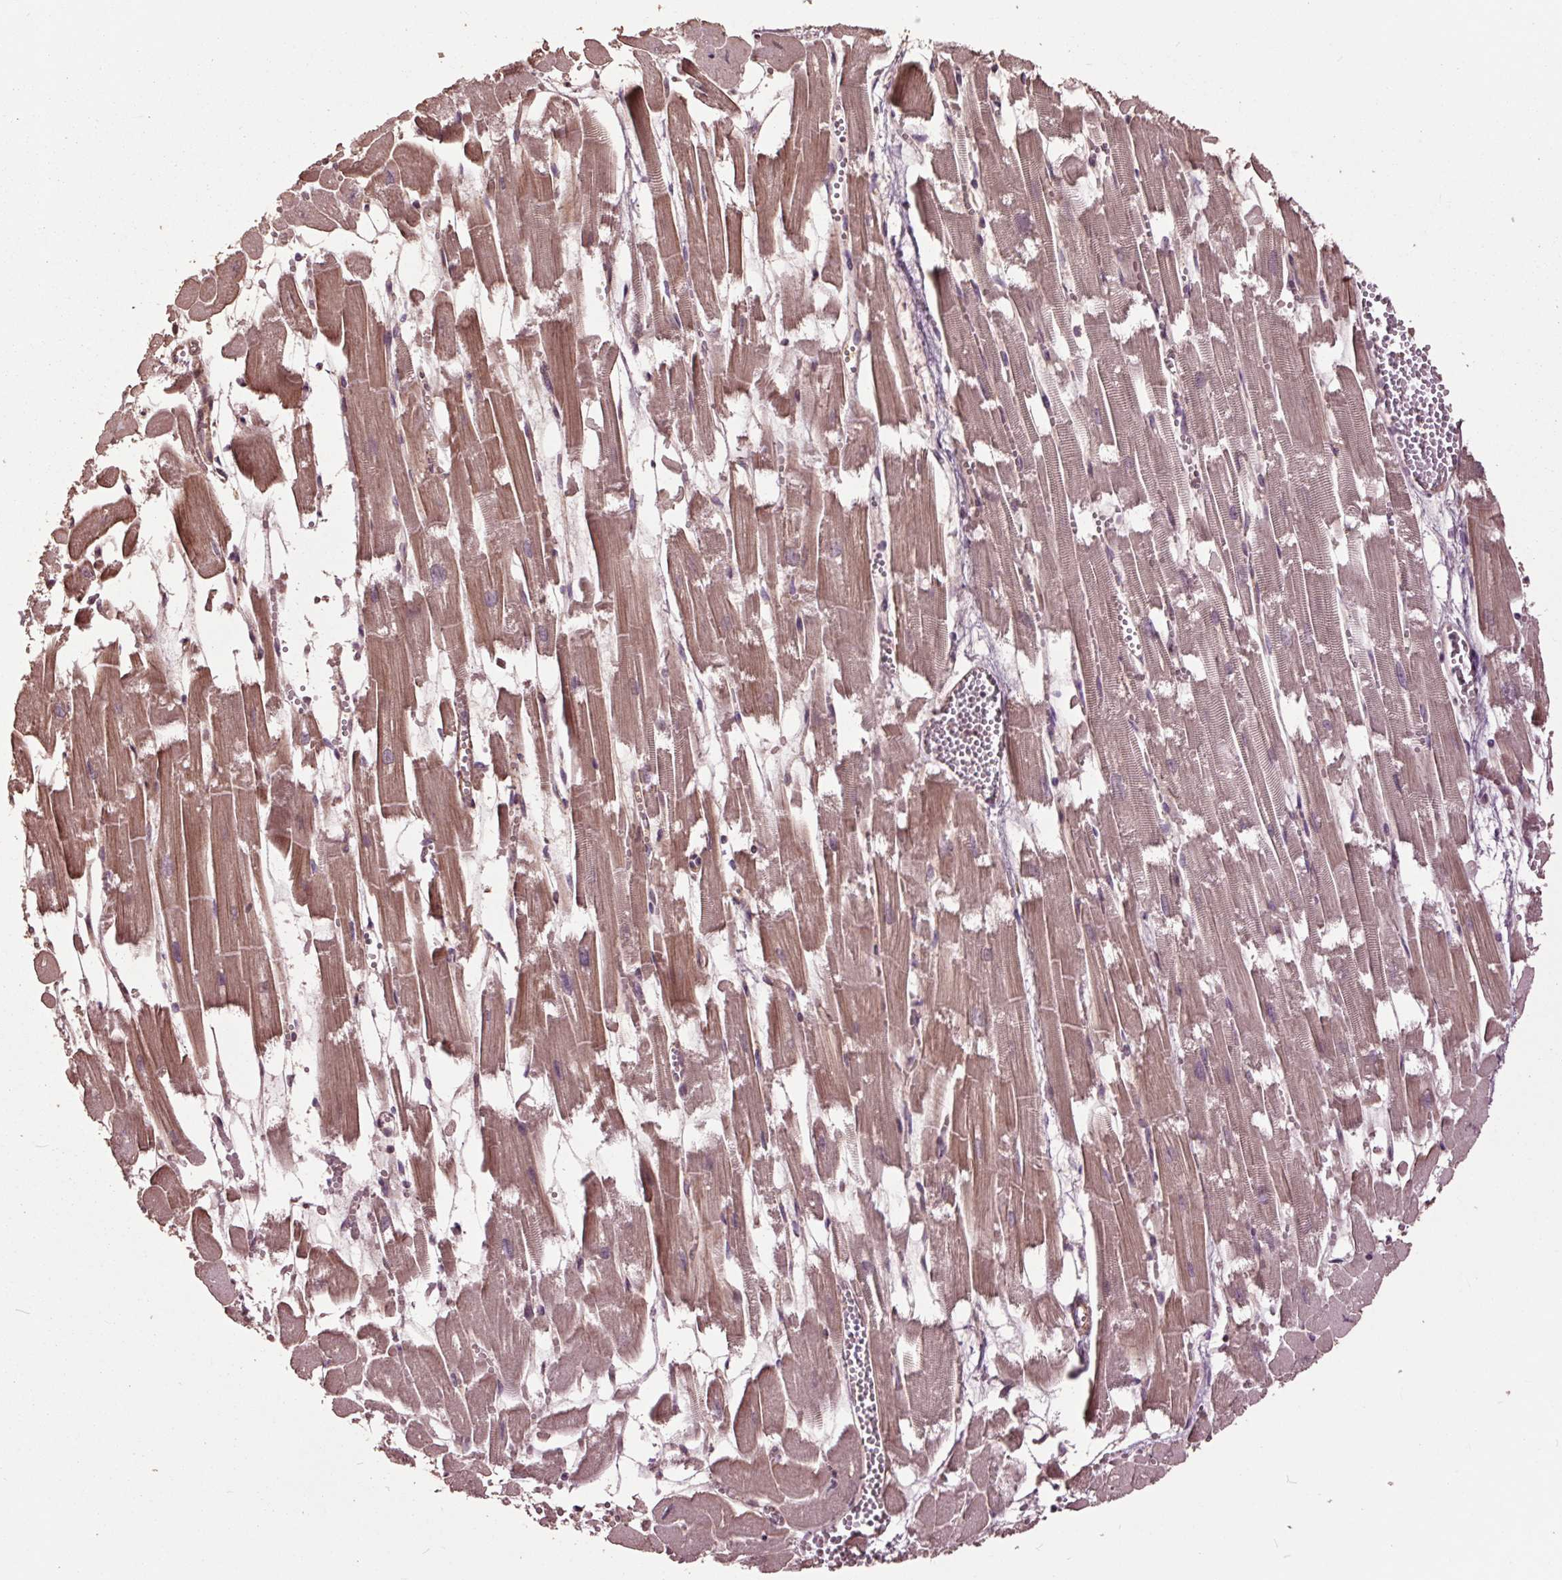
{"staining": {"intensity": "weak", "quantity": ">75%", "location": "cytoplasmic/membranous"}, "tissue": "heart muscle", "cell_type": "Cardiomyocytes", "image_type": "normal", "snomed": [{"axis": "morphology", "description": "Normal tissue, NOS"}, {"axis": "topography", "description": "Heart"}], "caption": "High-magnification brightfield microscopy of benign heart muscle stained with DAB (3,3'-diaminobenzidine) (brown) and counterstained with hematoxylin (blue). cardiomyocytes exhibit weak cytoplasmic/membranous expression is identified in about>75% of cells.", "gene": "CEP95", "patient": {"sex": "female", "age": 52}}